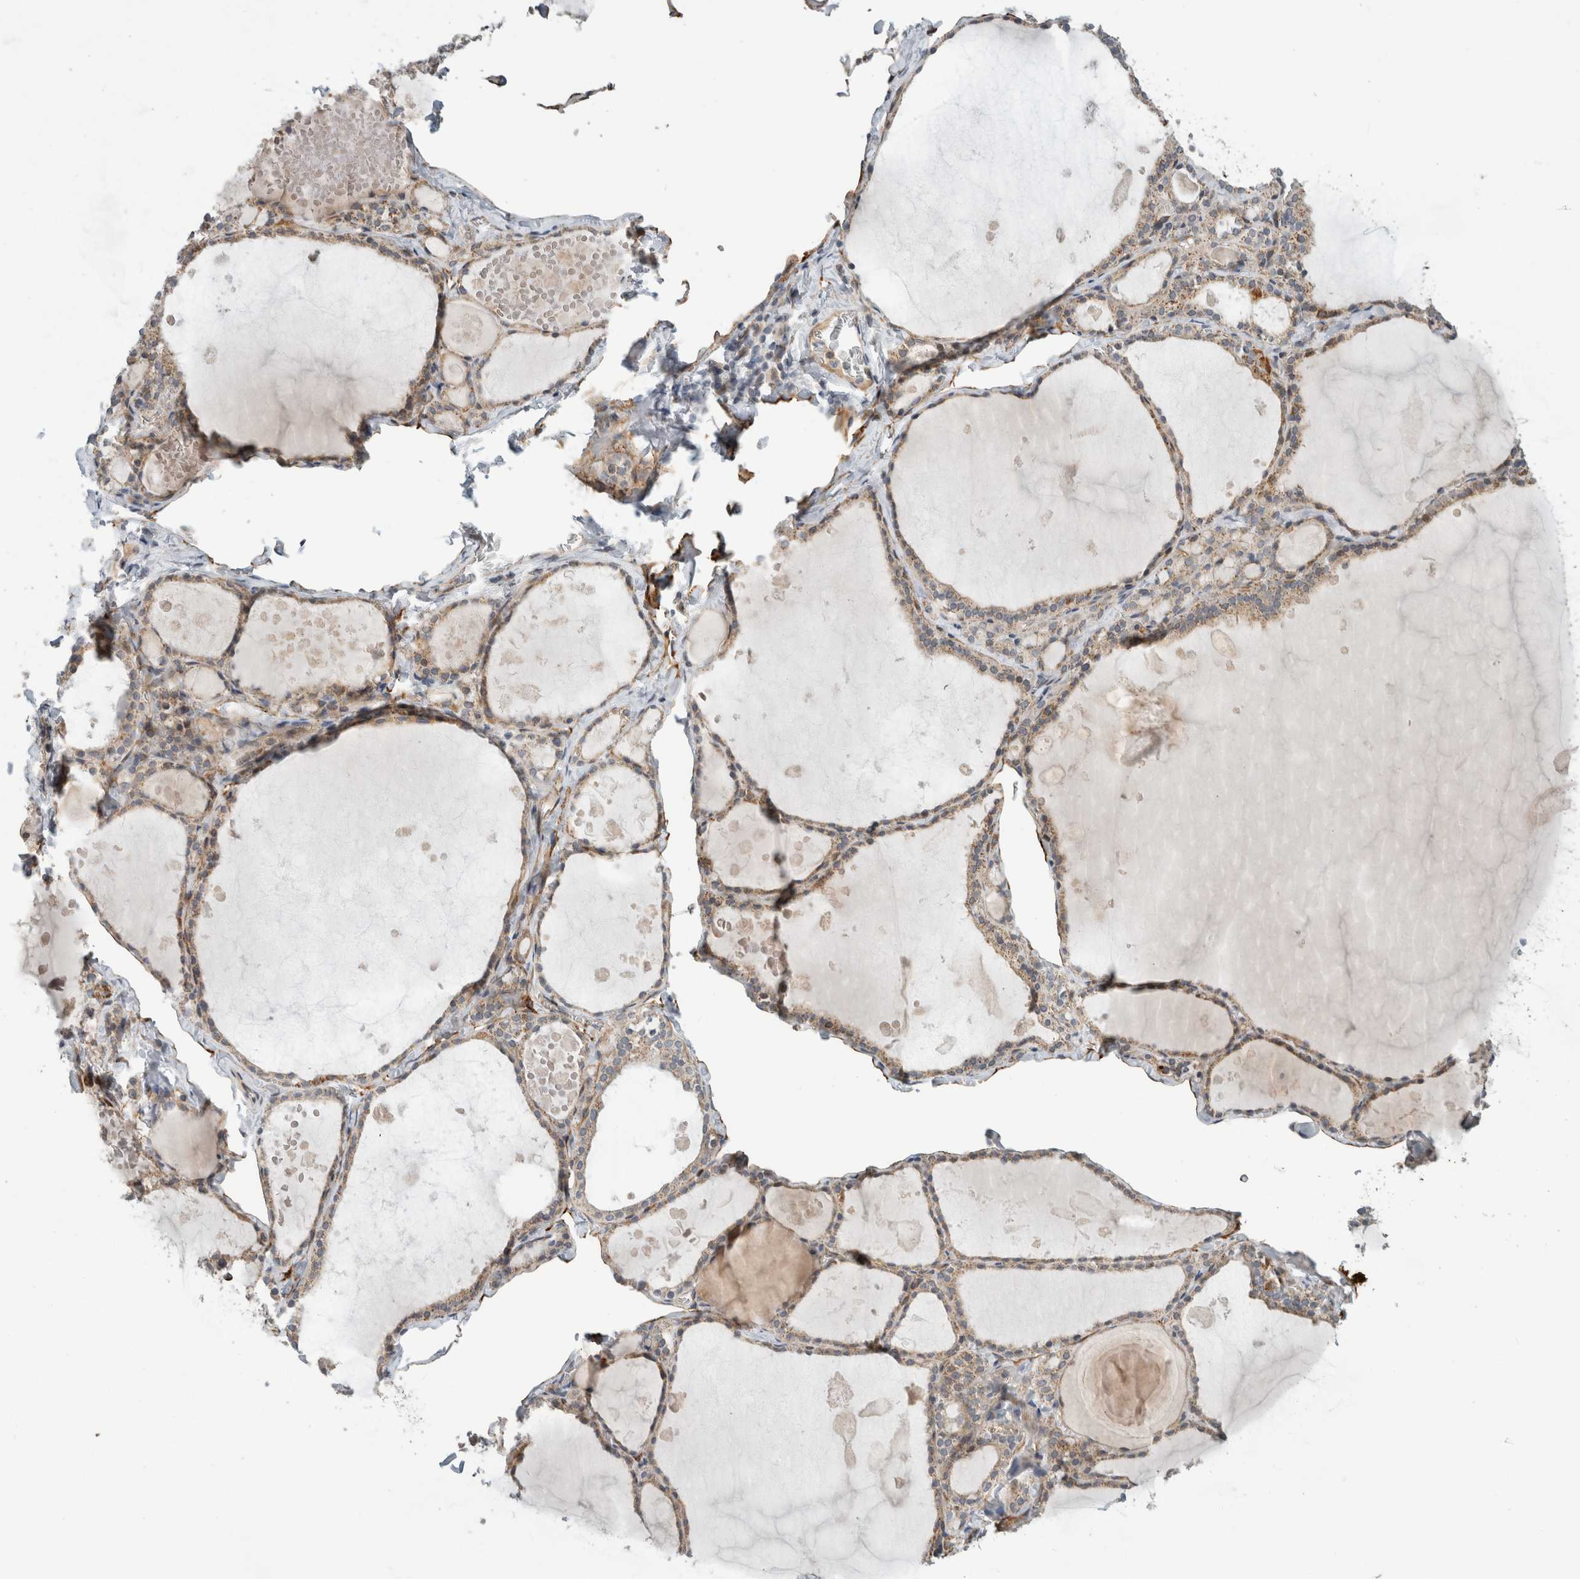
{"staining": {"intensity": "moderate", "quantity": ">75%", "location": "cytoplasmic/membranous"}, "tissue": "thyroid gland", "cell_type": "Glandular cells", "image_type": "normal", "snomed": [{"axis": "morphology", "description": "Normal tissue, NOS"}, {"axis": "topography", "description": "Thyroid gland"}], "caption": "Thyroid gland stained with immunohistochemistry (IHC) exhibits moderate cytoplasmic/membranous staining in about >75% of glandular cells. The protein is stained brown, and the nuclei are stained in blue (DAB (3,3'-diaminobenzidine) IHC with brightfield microscopy, high magnification).", "gene": "KPNA5", "patient": {"sex": "male", "age": 56}}